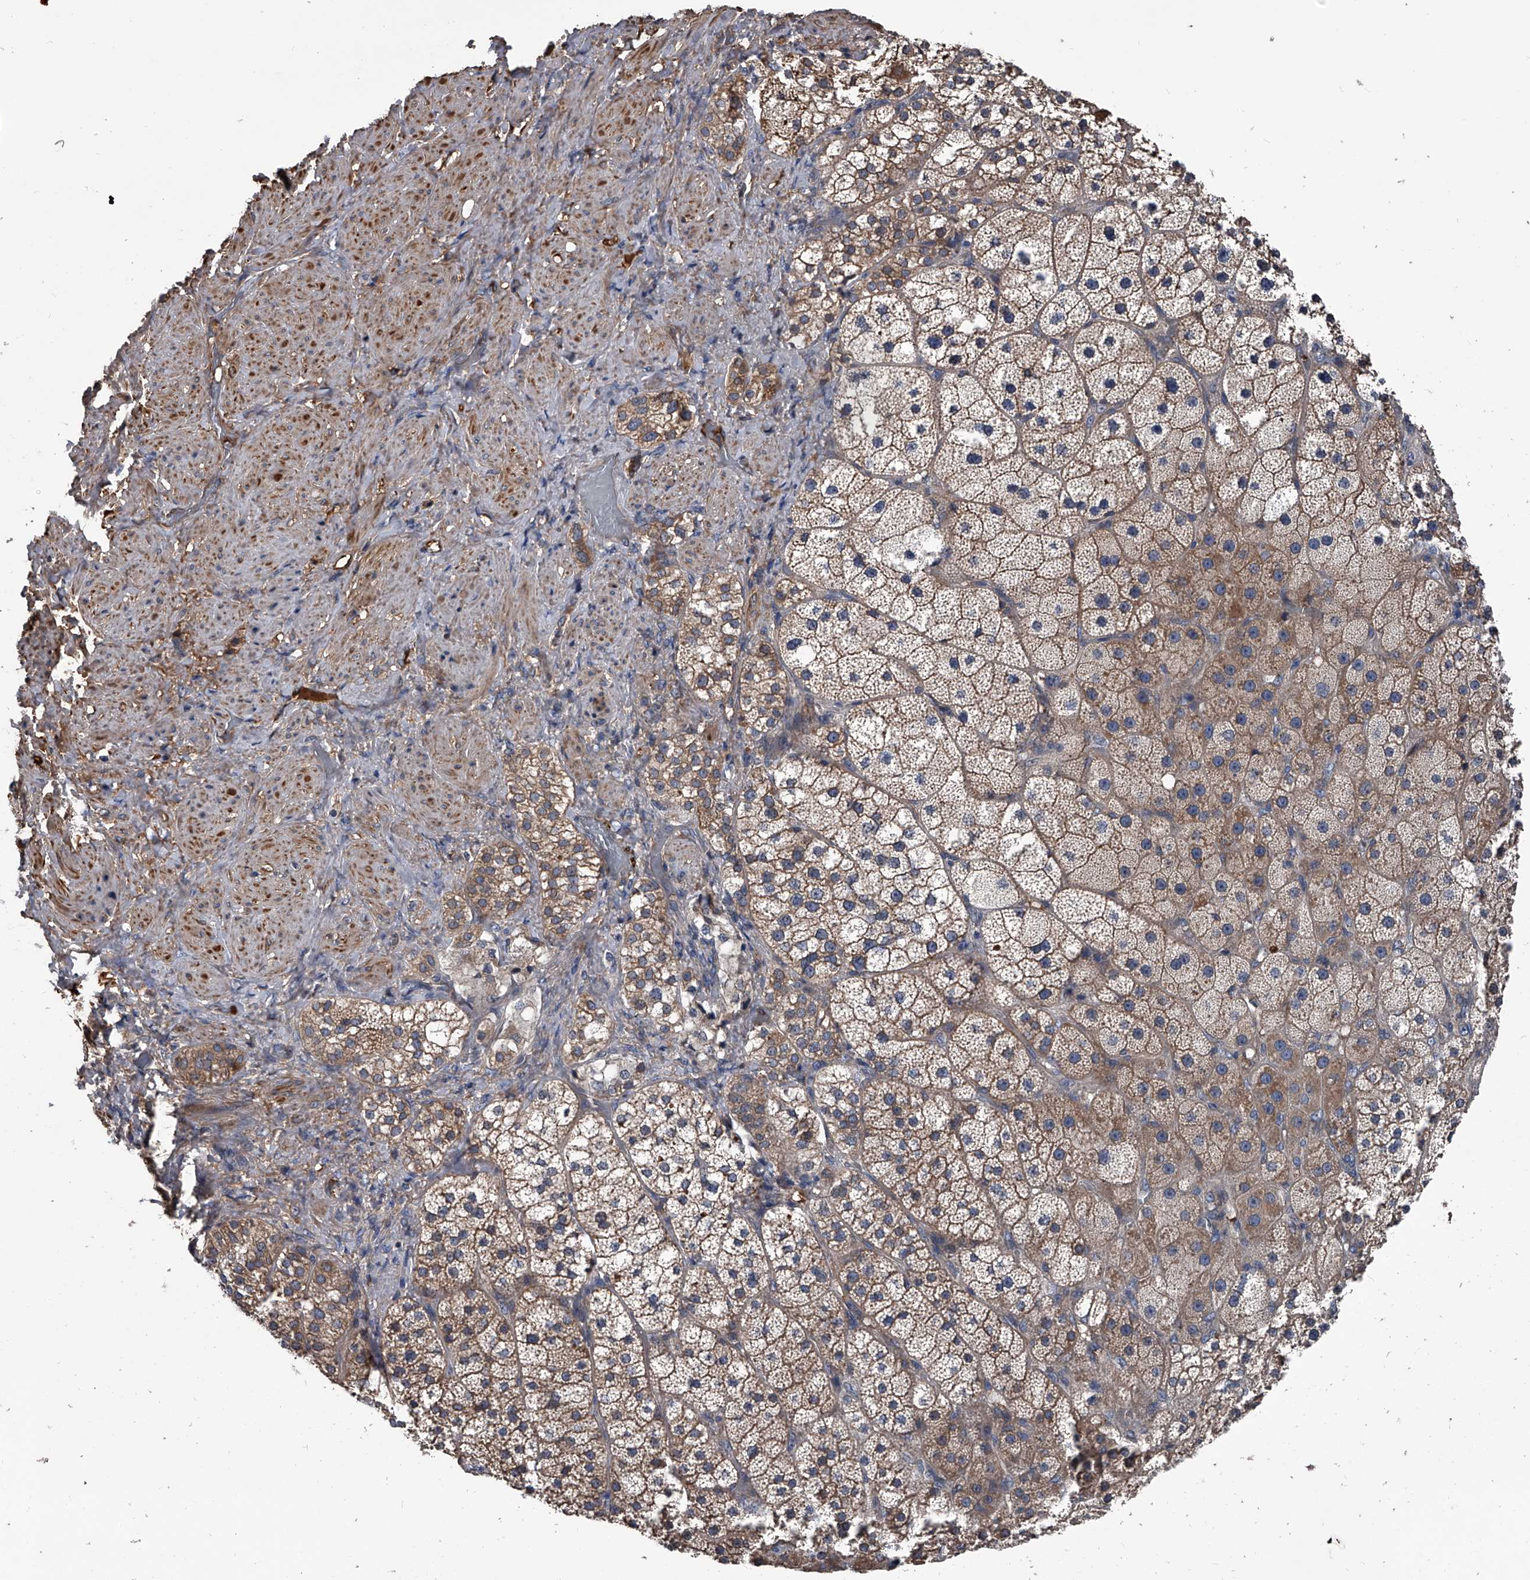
{"staining": {"intensity": "moderate", "quantity": ">75%", "location": "cytoplasmic/membranous"}, "tissue": "adrenal gland", "cell_type": "Glandular cells", "image_type": "normal", "snomed": [{"axis": "morphology", "description": "Normal tissue, NOS"}, {"axis": "topography", "description": "Adrenal gland"}], "caption": "Adrenal gland was stained to show a protein in brown. There is medium levels of moderate cytoplasmic/membranous expression in about >75% of glandular cells. The staining was performed using DAB, with brown indicating positive protein expression. Nuclei are stained blue with hematoxylin.", "gene": "KIF13A", "patient": {"sex": "male", "age": 57}}